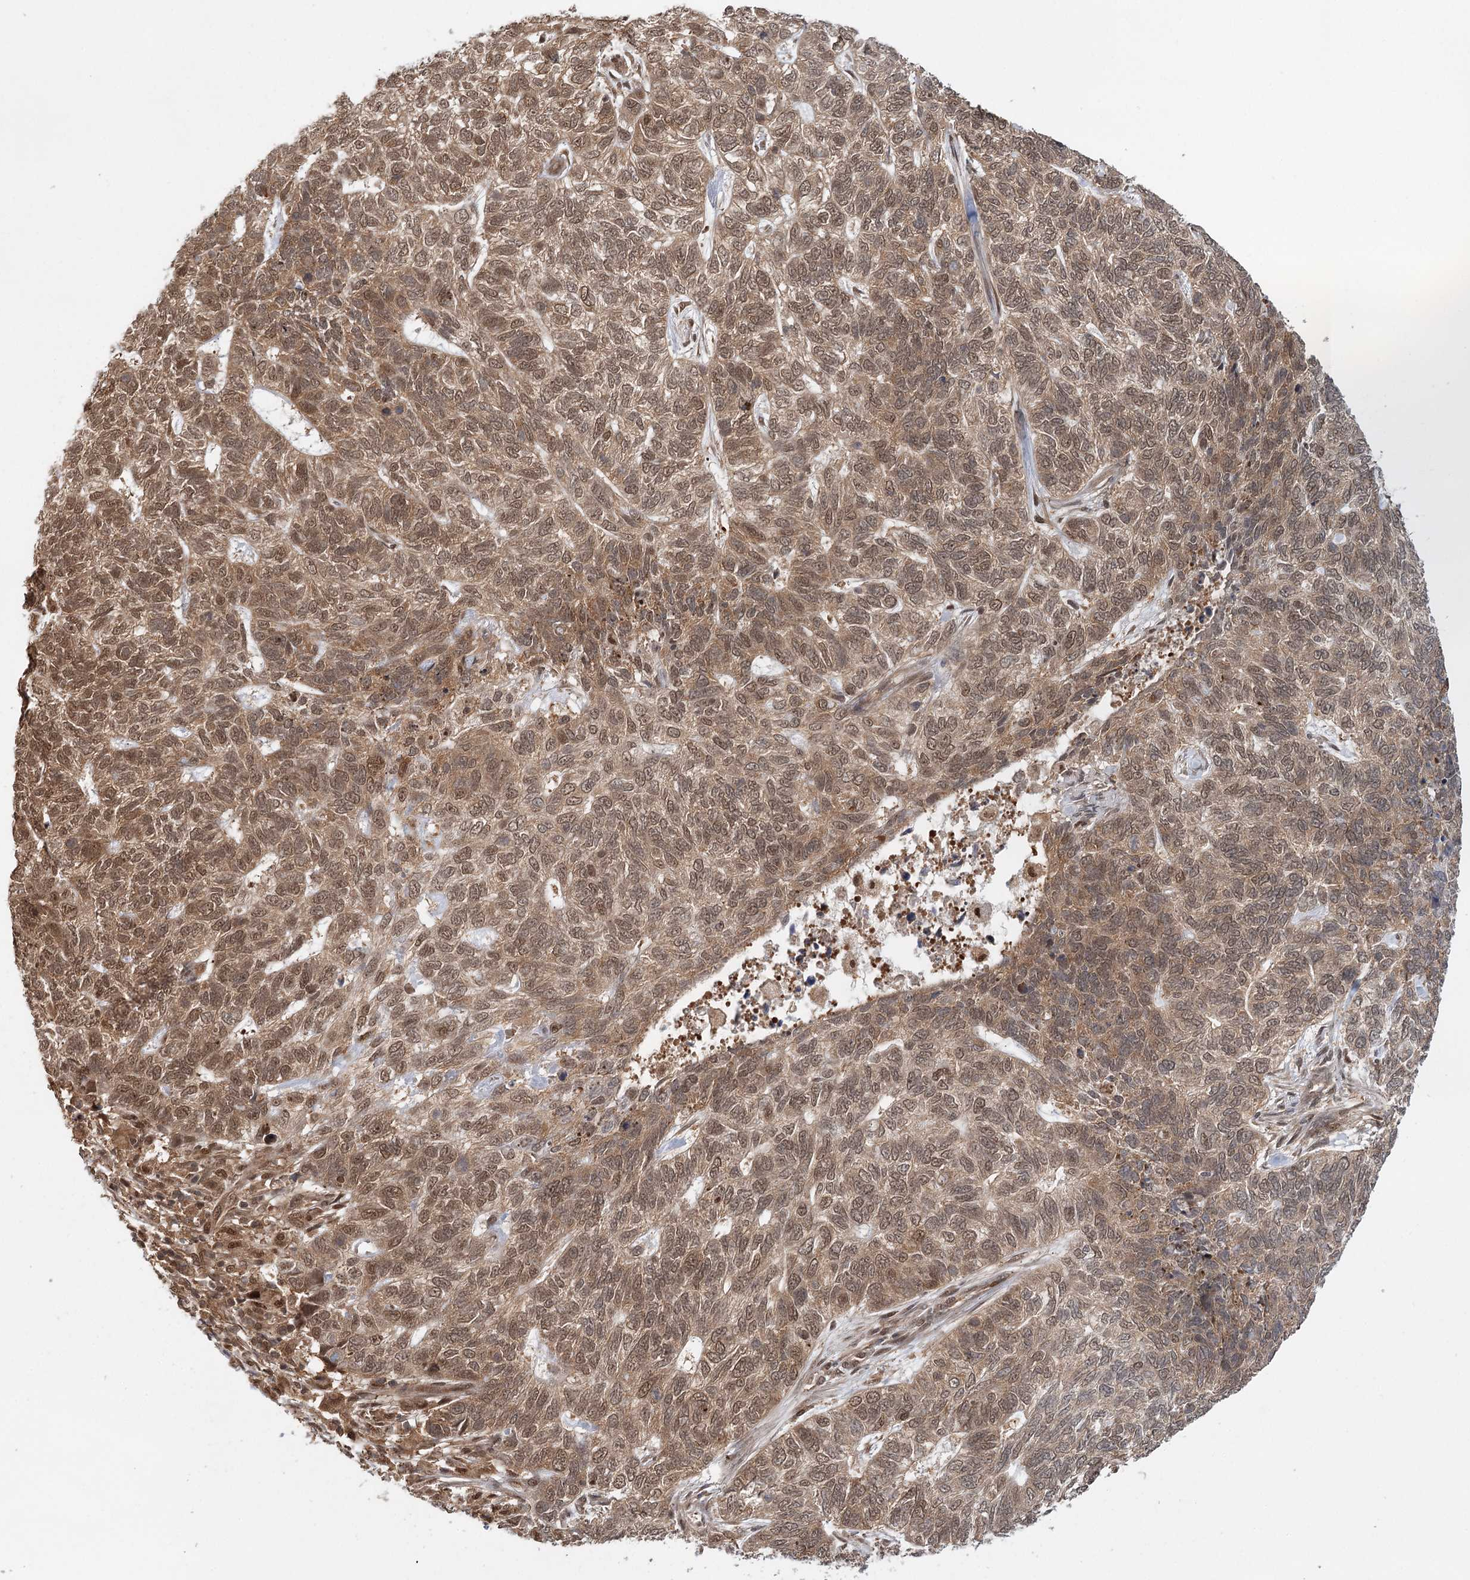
{"staining": {"intensity": "weak", "quantity": ">75%", "location": "cytoplasmic/membranous,nuclear"}, "tissue": "skin cancer", "cell_type": "Tumor cells", "image_type": "cancer", "snomed": [{"axis": "morphology", "description": "Basal cell carcinoma"}, {"axis": "topography", "description": "Skin"}], "caption": "This histopathology image reveals basal cell carcinoma (skin) stained with IHC to label a protein in brown. The cytoplasmic/membranous and nuclear of tumor cells show weak positivity for the protein. Nuclei are counter-stained blue.", "gene": "N6AMT1", "patient": {"sex": "female", "age": 65}}